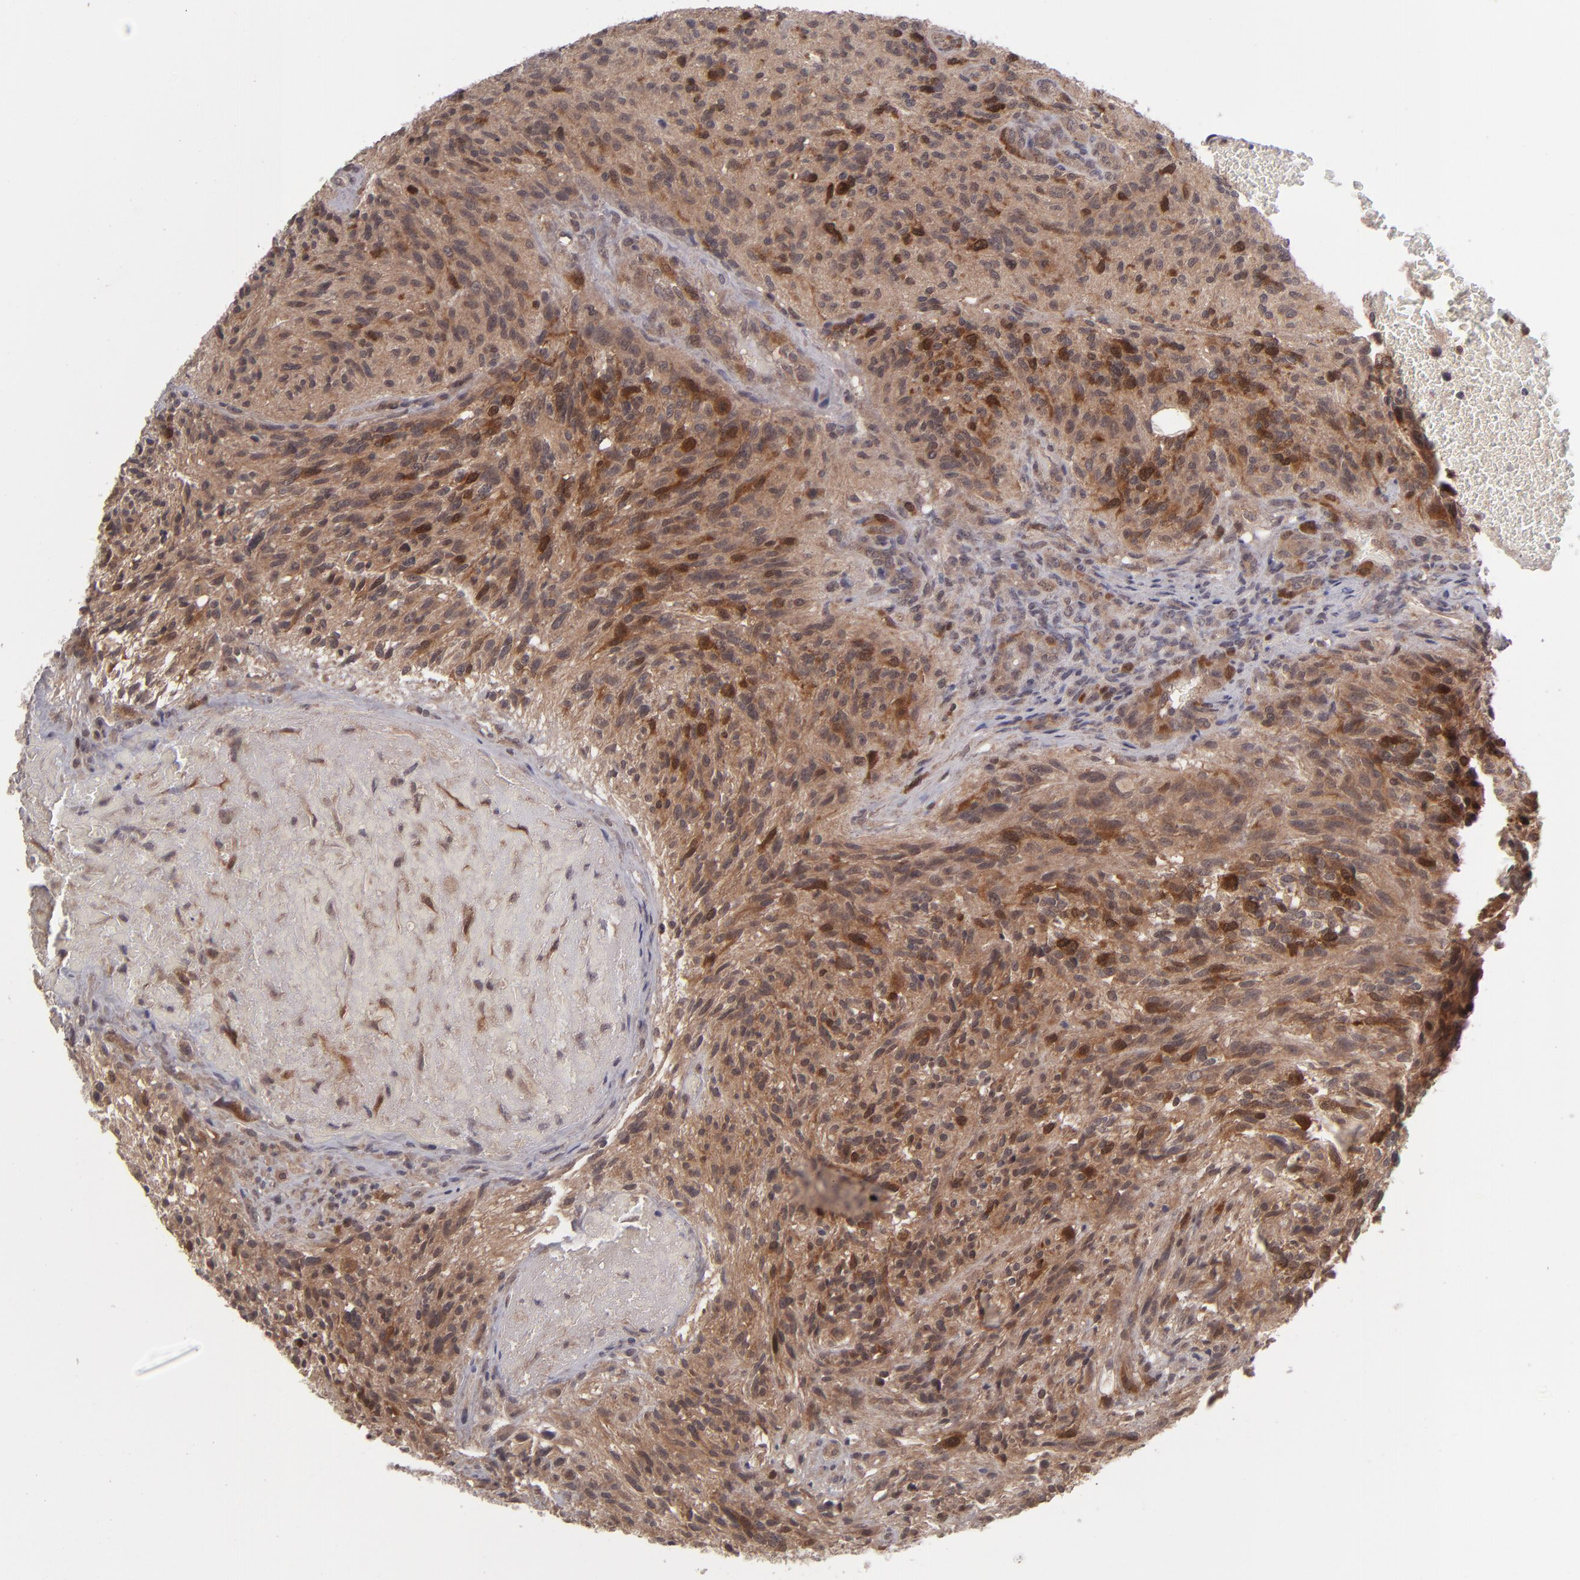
{"staining": {"intensity": "moderate", "quantity": ">75%", "location": "cytoplasmic/membranous,nuclear"}, "tissue": "glioma", "cell_type": "Tumor cells", "image_type": "cancer", "snomed": [{"axis": "morphology", "description": "Normal tissue, NOS"}, {"axis": "morphology", "description": "Glioma, malignant, High grade"}, {"axis": "topography", "description": "Cerebral cortex"}], "caption": "A histopathology image of human glioma stained for a protein shows moderate cytoplasmic/membranous and nuclear brown staining in tumor cells. The staining was performed using DAB, with brown indicating positive protein expression. Nuclei are stained blue with hematoxylin.", "gene": "TYMS", "patient": {"sex": "male", "age": 75}}